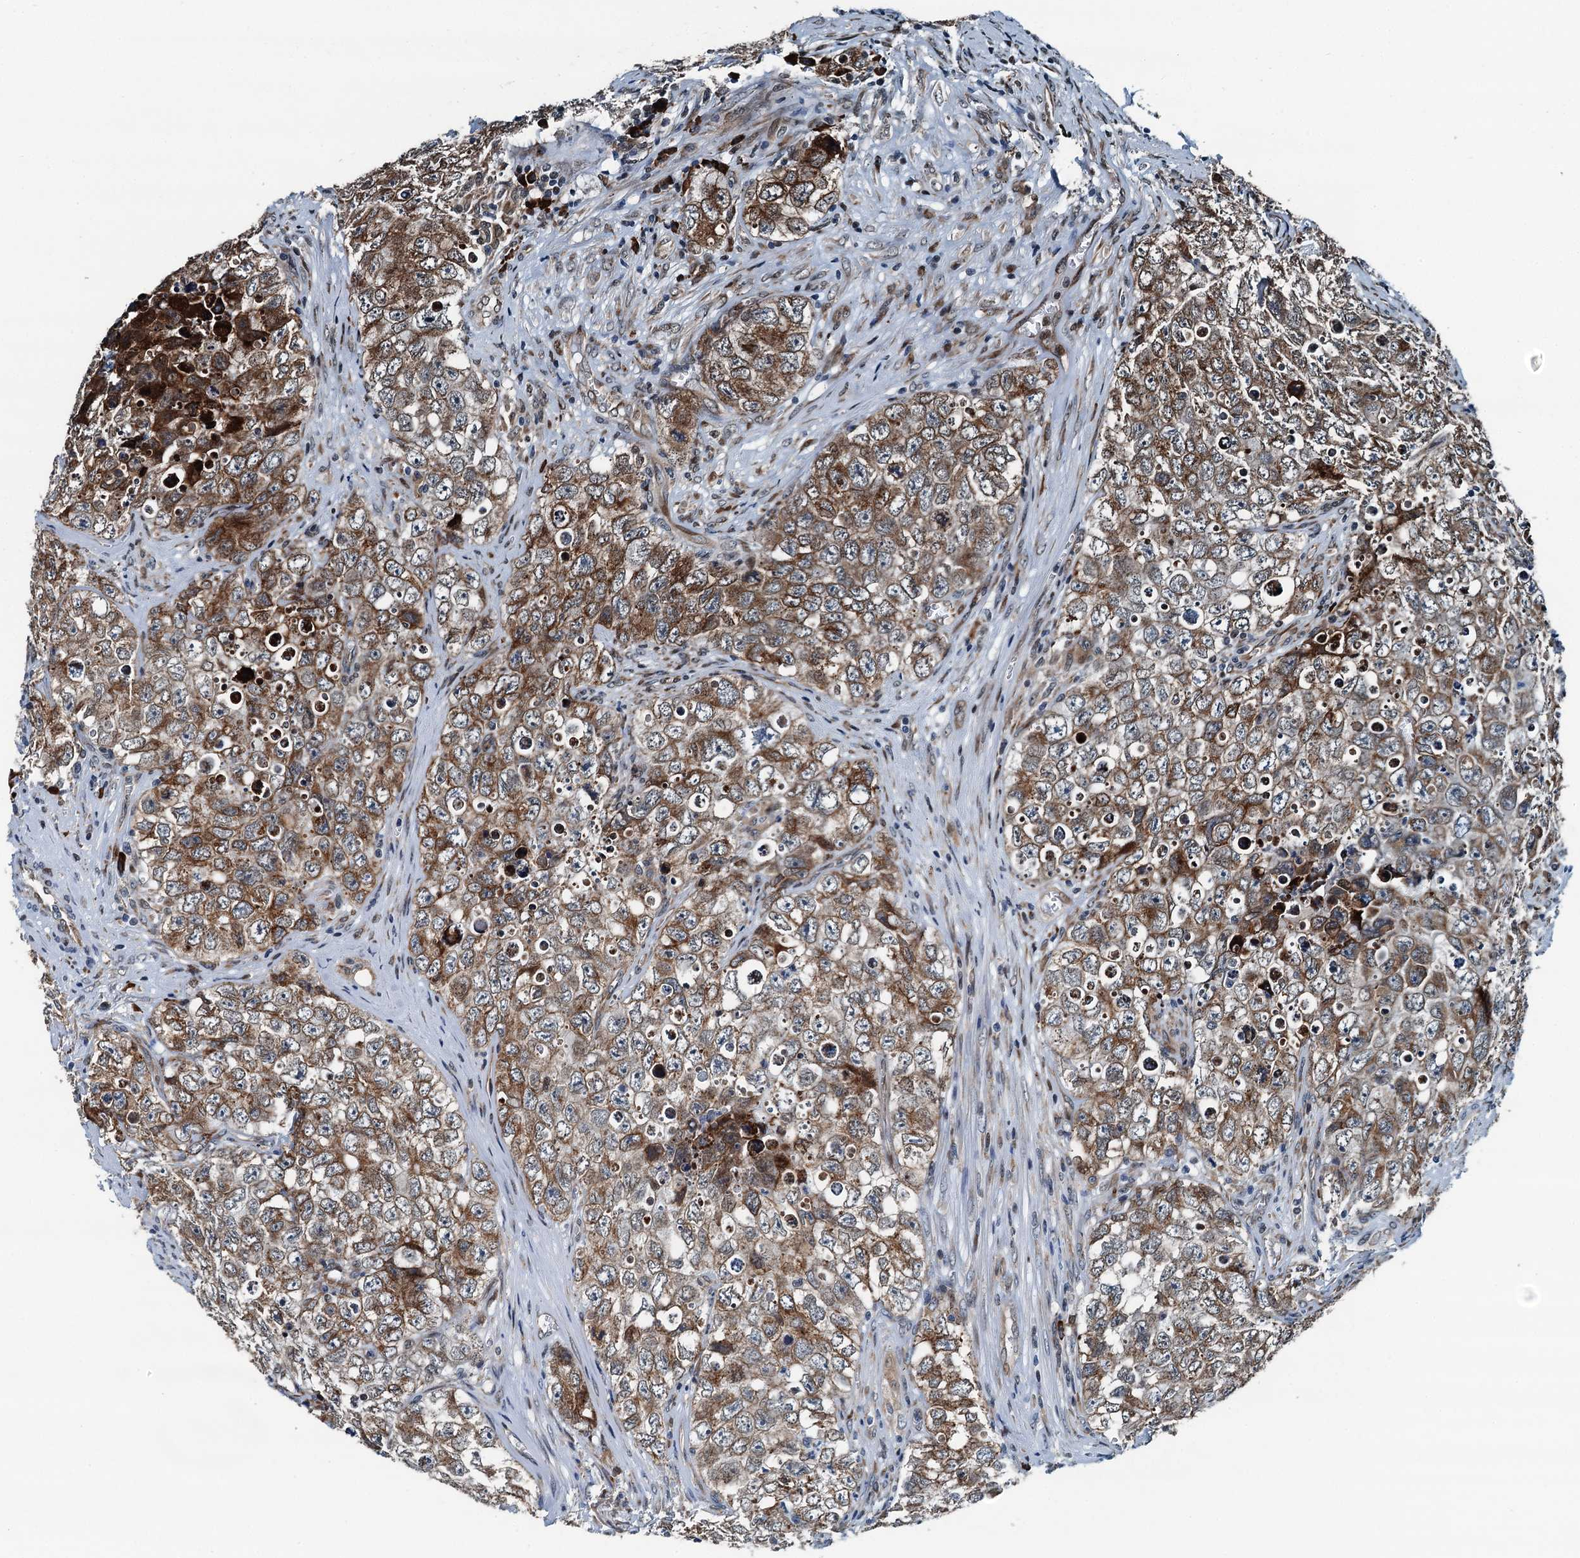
{"staining": {"intensity": "moderate", "quantity": ">75%", "location": "cytoplasmic/membranous"}, "tissue": "testis cancer", "cell_type": "Tumor cells", "image_type": "cancer", "snomed": [{"axis": "morphology", "description": "Seminoma, NOS"}, {"axis": "morphology", "description": "Carcinoma, Embryonal, NOS"}, {"axis": "topography", "description": "Testis"}], "caption": "IHC micrograph of testis cancer (seminoma) stained for a protein (brown), which displays medium levels of moderate cytoplasmic/membranous staining in approximately >75% of tumor cells.", "gene": "TAMALIN", "patient": {"sex": "male", "age": 43}}